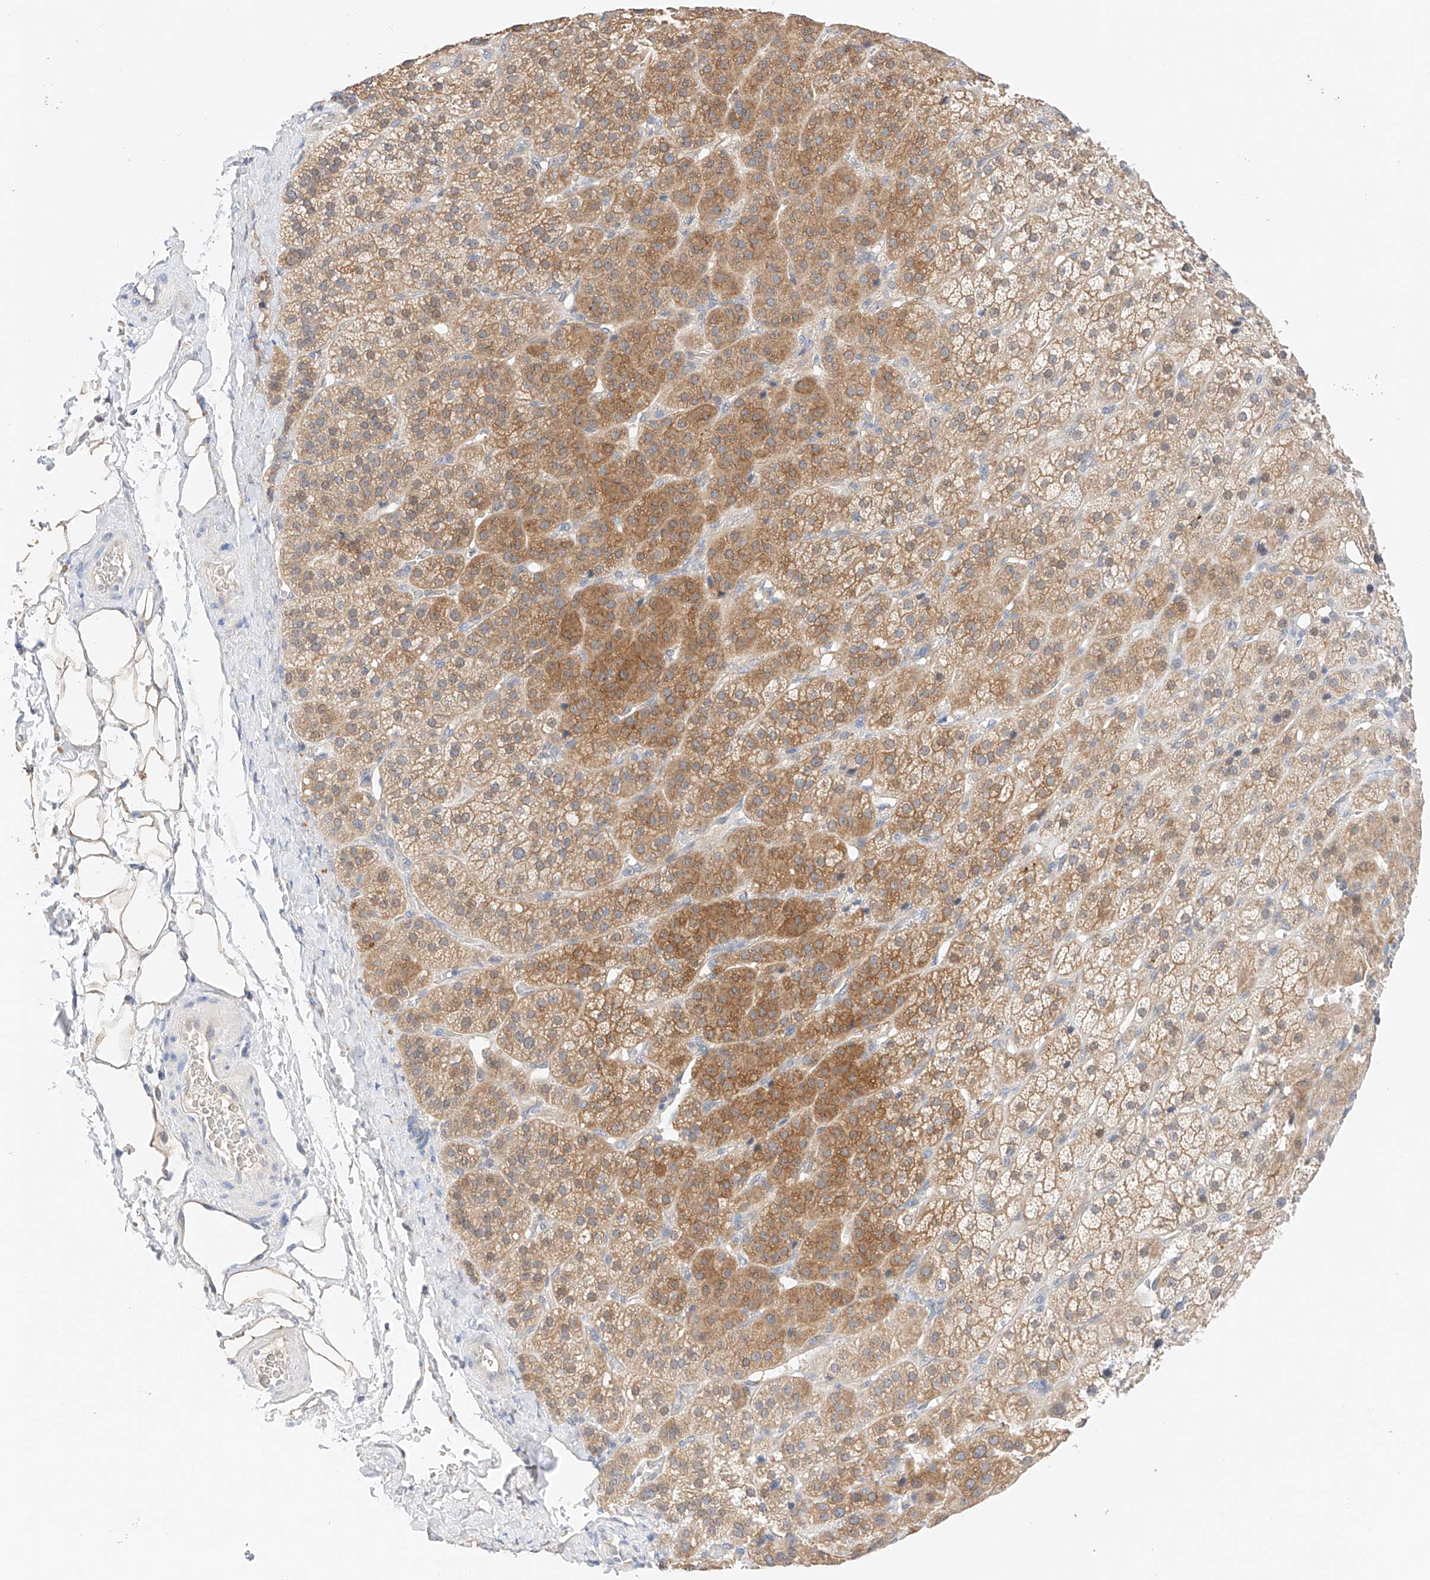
{"staining": {"intensity": "moderate", "quantity": "25%-75%", "location": "cytoplasmic/membranous"}, "tissue": "adrenal gland", "cell_type": "Glandular cells", "image_type": "normal", "snomed": [{"axis": "morphology", "description": "Normal tissue, NOS"}, {"axis": "topography", "description": "Adrenal gland"}], "caption": "An image of adrenal gland stained for a protein shows moderate cytoplasmic/membranous brown staining in glandular cells.", "gene": "IL22RA2", "patient": {"sex": "female", "age": 57}}